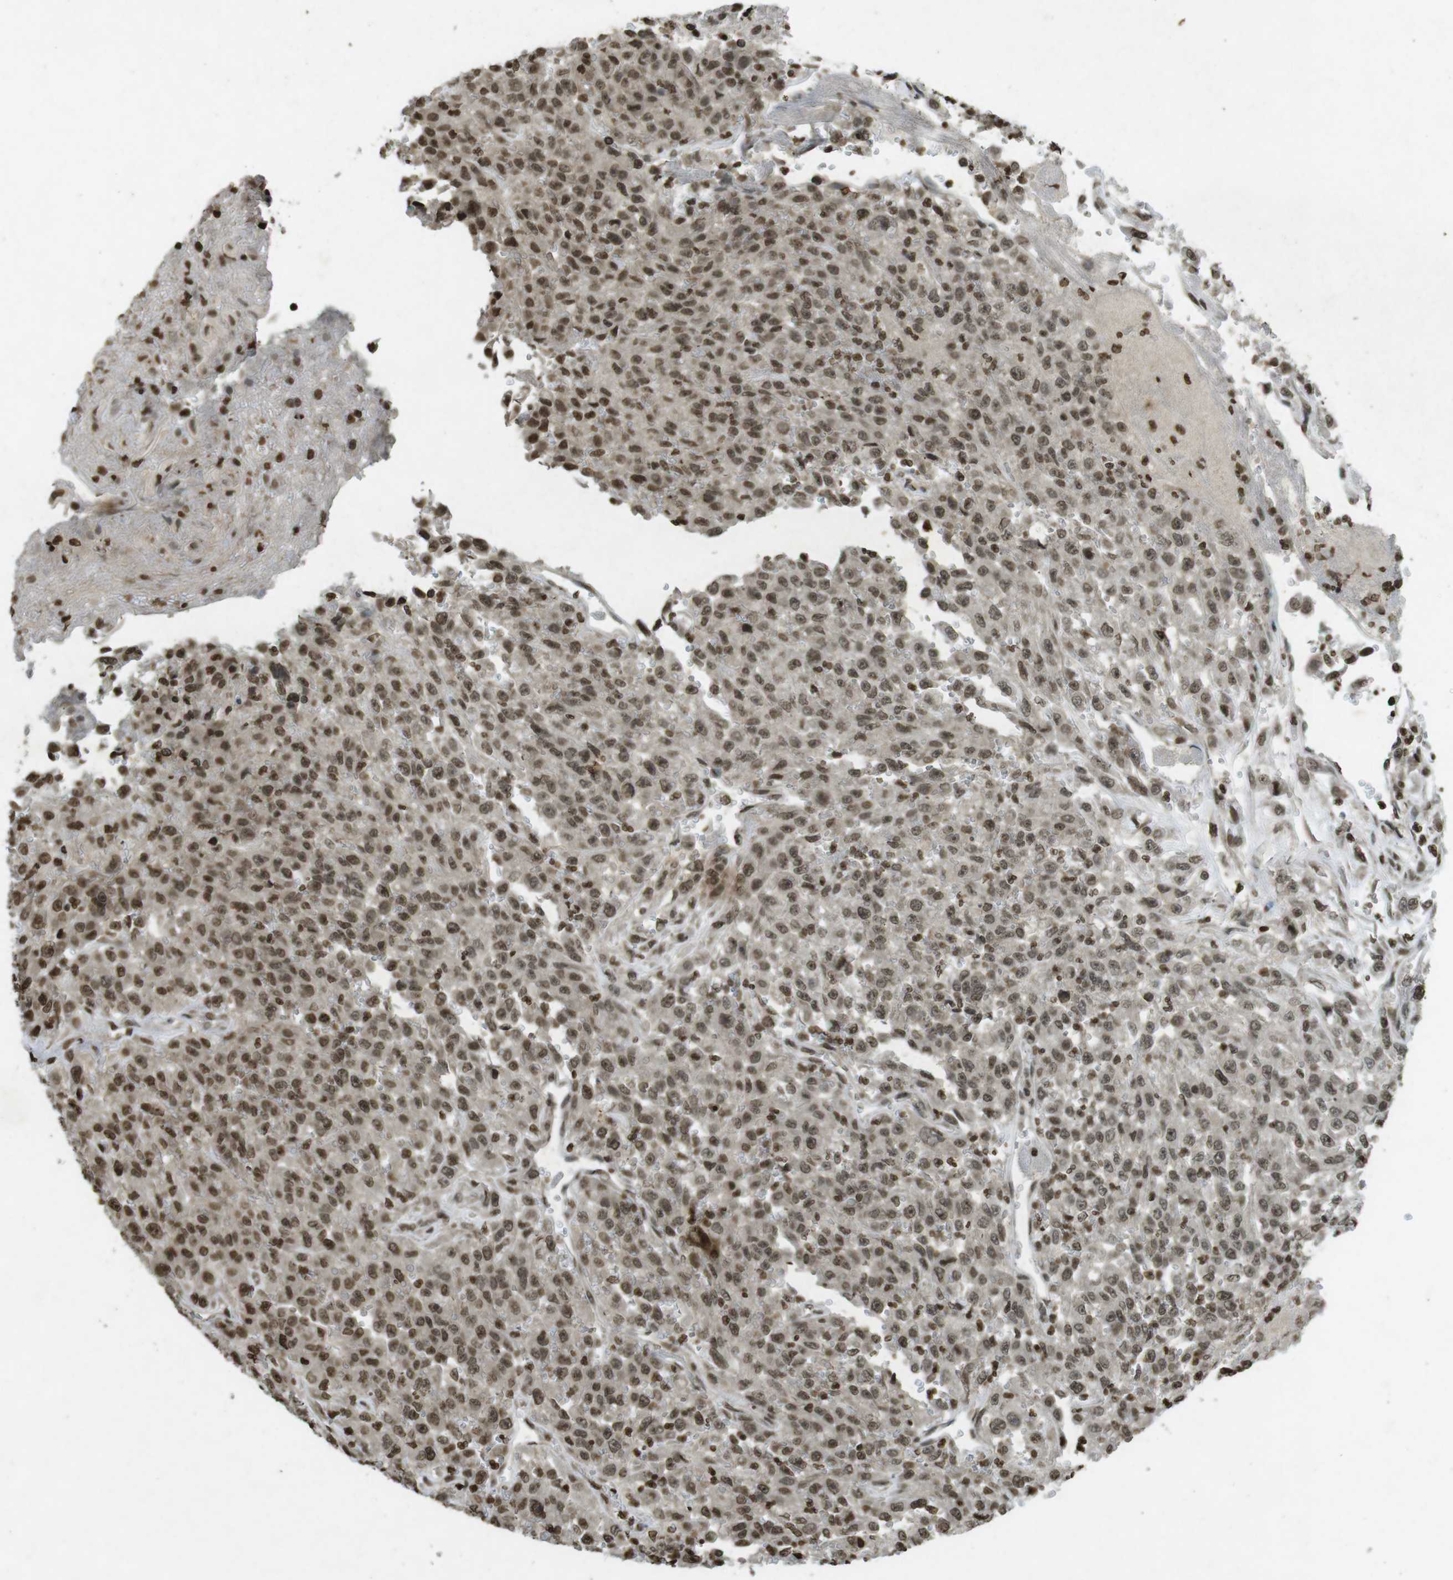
{"staining": {"intensity": "moderate", "quantity": ">75%", "location": "nuclear"}, "tissue": "urothelial cancer", "cell_type": "Tumor cells", "image_type": "cancer", "snomed": [{"axis": "morphology", "description": "Urothelial carcinoma, High grade"}, {"axis": "topography", "description": "Urinary bladder"}], "caption": "DAB (3,3'-diaminobenzidine) immunohistochemical staining of human high-grade urothelial carcinoma demonstrates moderate nuclear protein staining in about >75% of tumor cells. Nuclei are stained in blue.", "gene": "ORC4", "patient": {"sex": "male", "age": 46}}